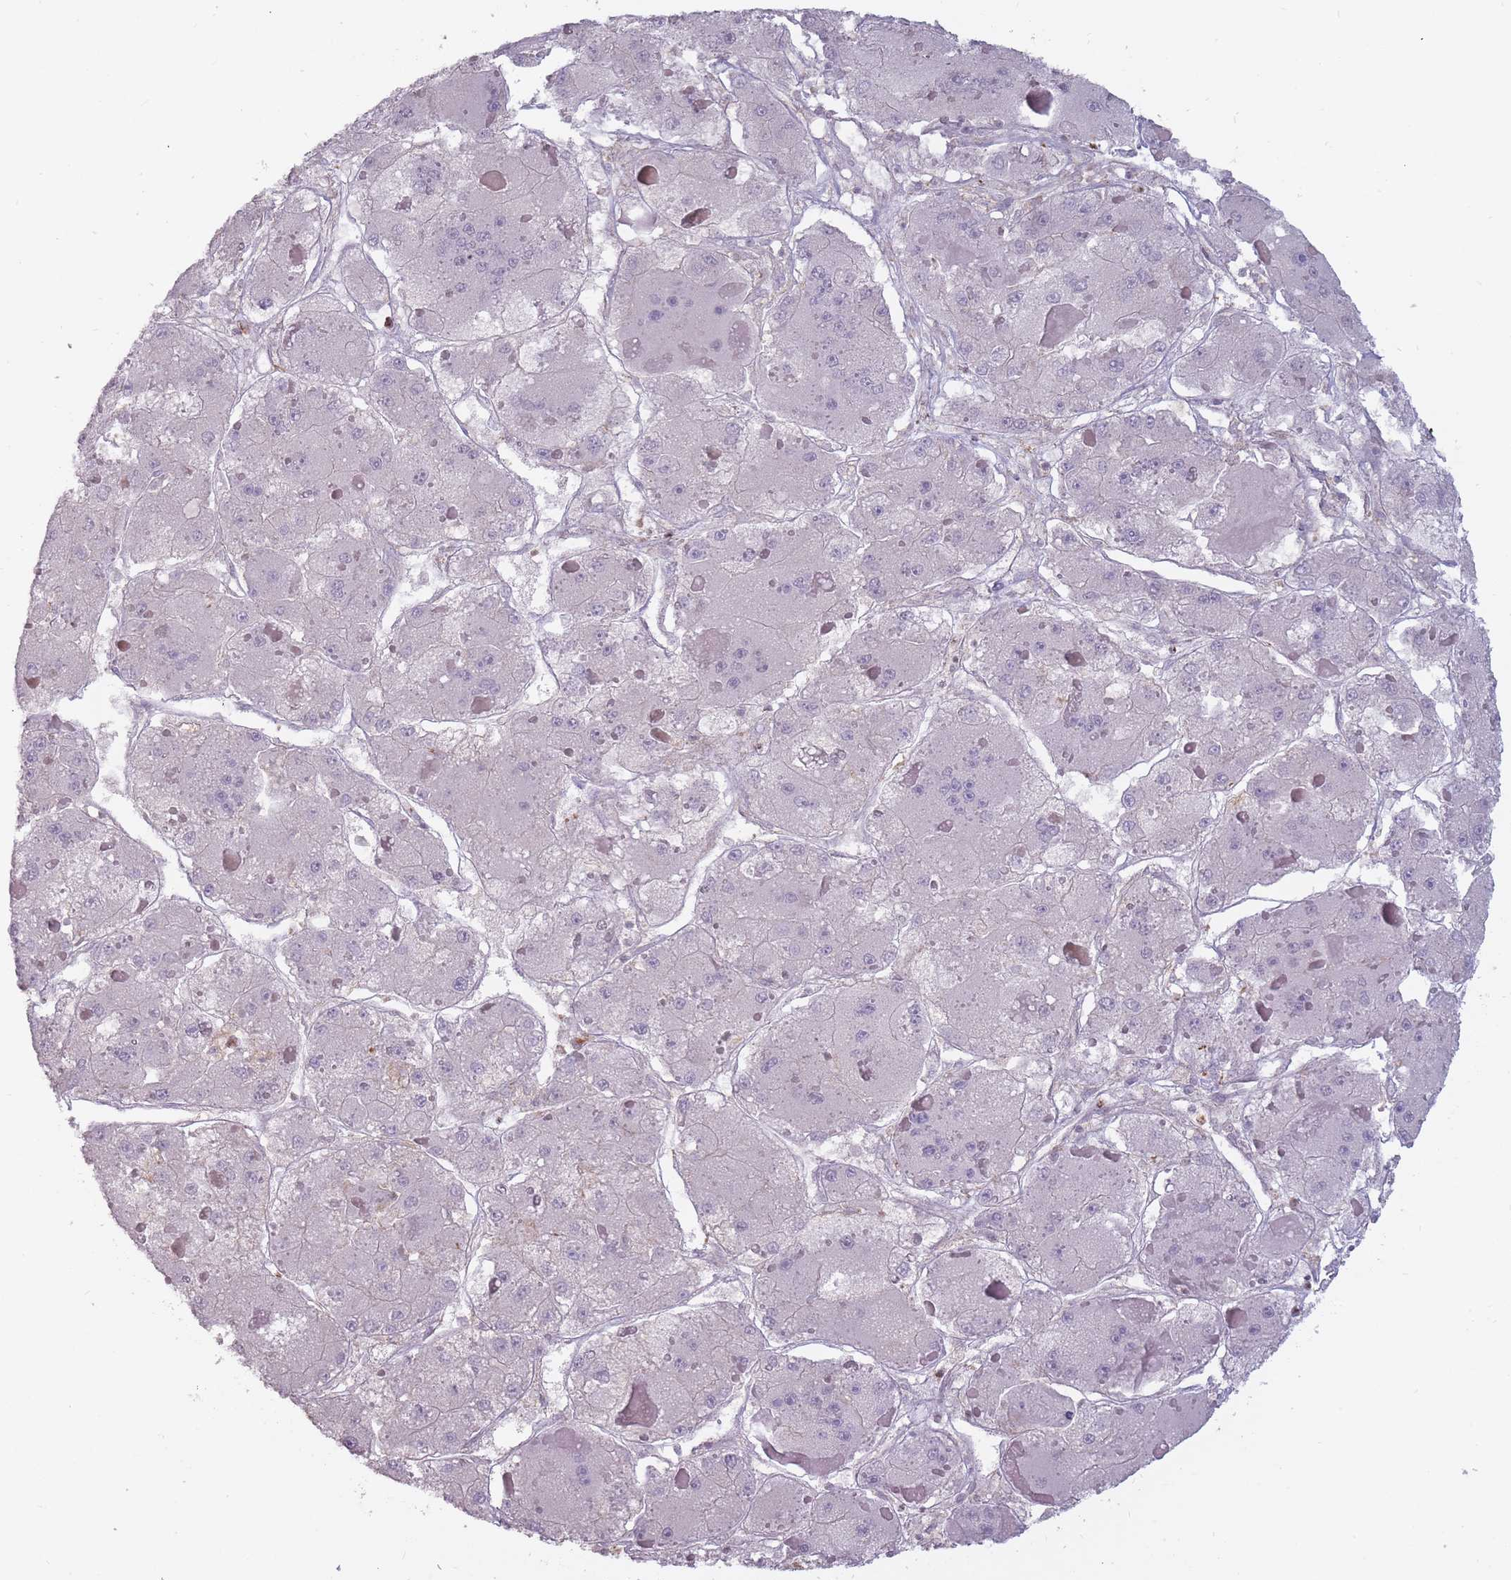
{"staining": {"intensity": "negative", "quantity": "none", "location": "none"}, "tissue": "liver cancer", "cell_type": "Tumor cells", "image_type": "cancer", "snomed": [{"axis": "morphology", "description": "Carcinoma, Hepatocellular, NOS"}, {"axis": "topography", "description": "Liver"}], "caption": "A high-resolution histopathology image shows IHC staining of liver cancer, which exhibits no significant positivity in tumor cells.", "gene": "TET3", "patient": {"sex": "female", "age": 73}}